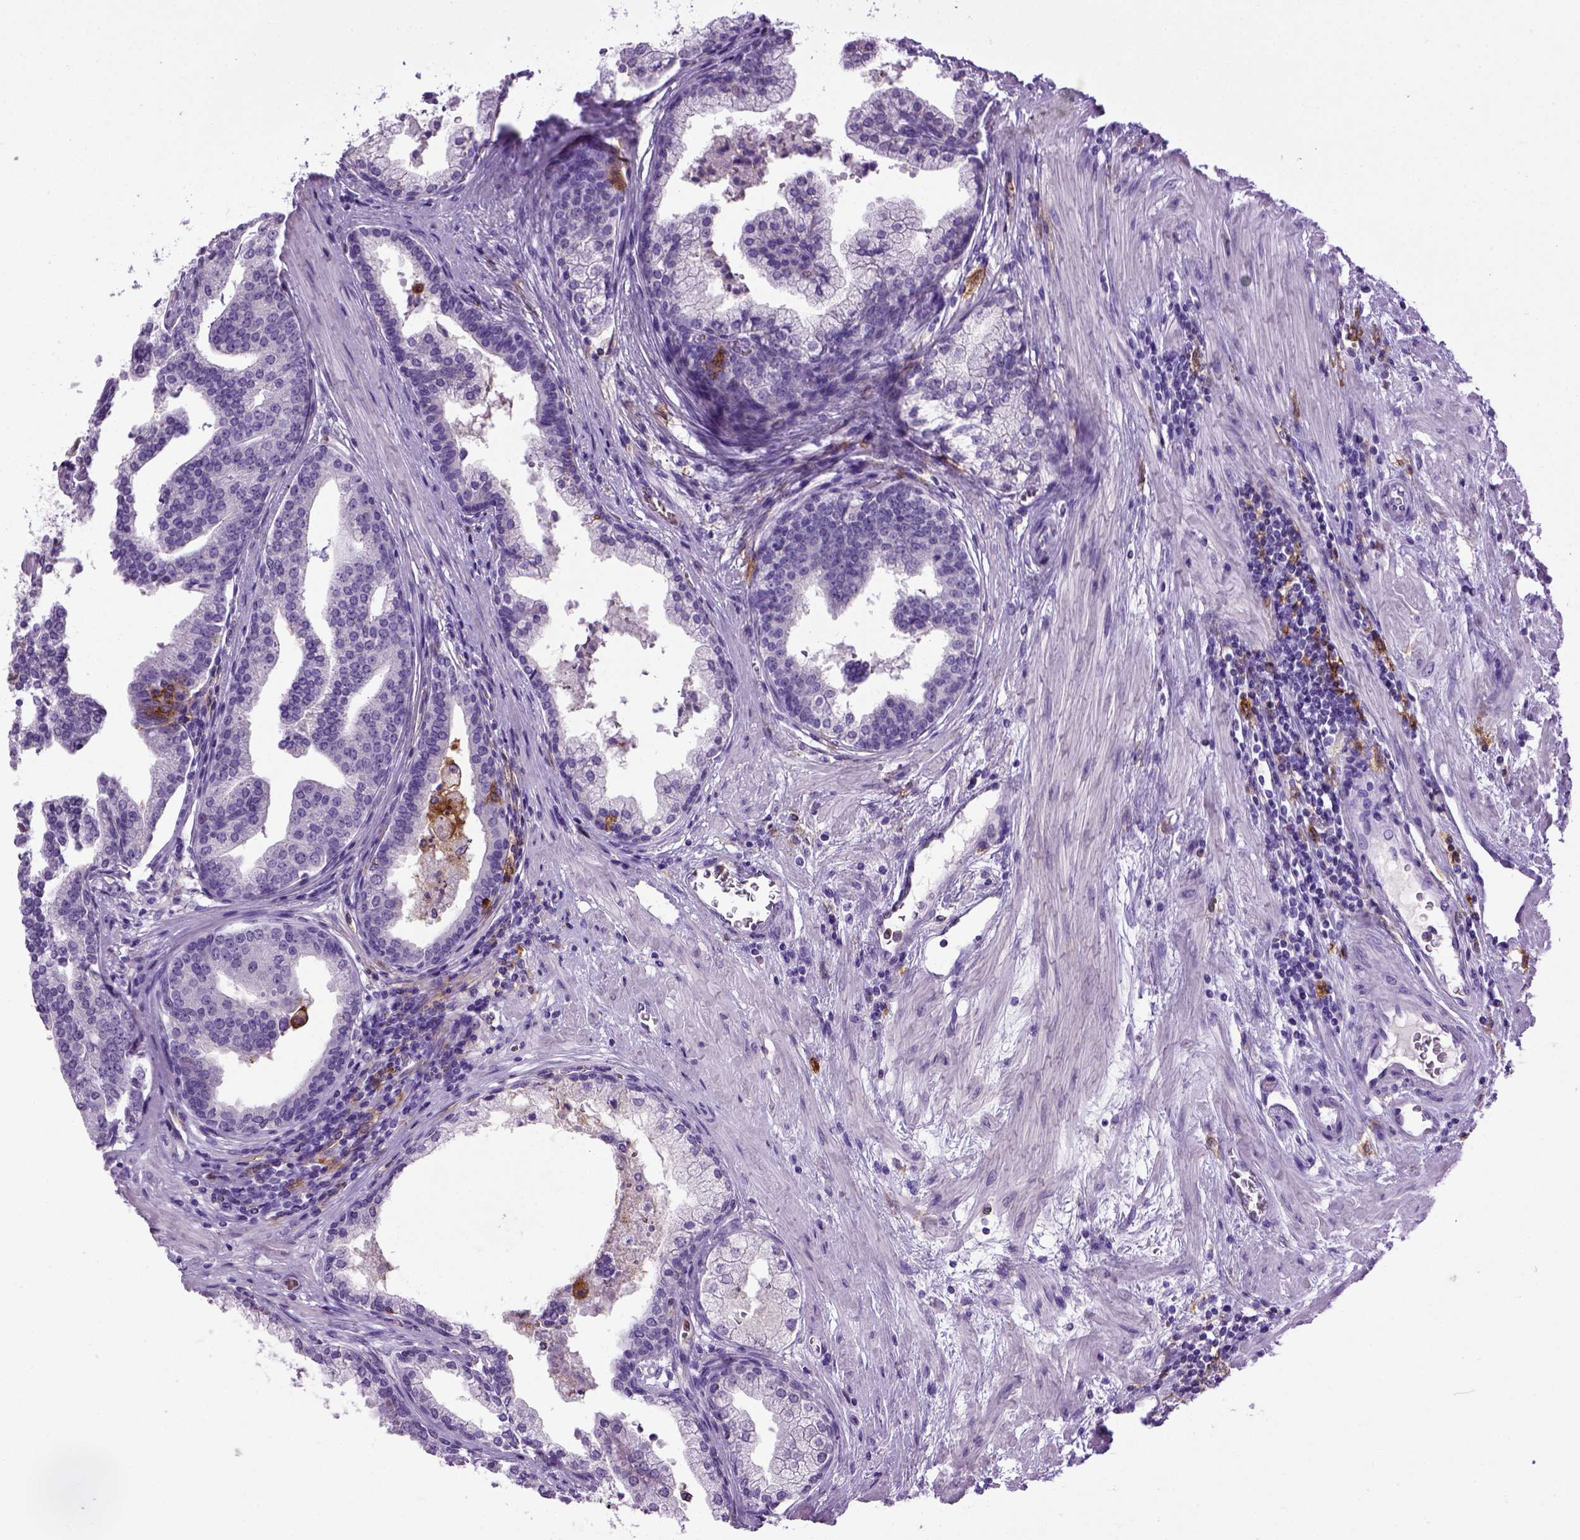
{"staining": {"intensity": "negative", "quantity": "none", "location": "none"}, "tissue": "prostate cancer", "cell_type": "Tumor cells", "image_type": "cancer", "snomed": [{"axis": "morphology", "description": "Adenocarcinoma, NOS"}, {"axis": "topography", "description": "Prostate and seminal vesicle, NOS"}, {"axis": "topography", "description": "Prostate"}], "caption": "Image shows no significant protein expression in tumor cells of prostate adenocarcinoma.", "gene": "ITGAX", "patient": {"sex": "male", "age": 44}}